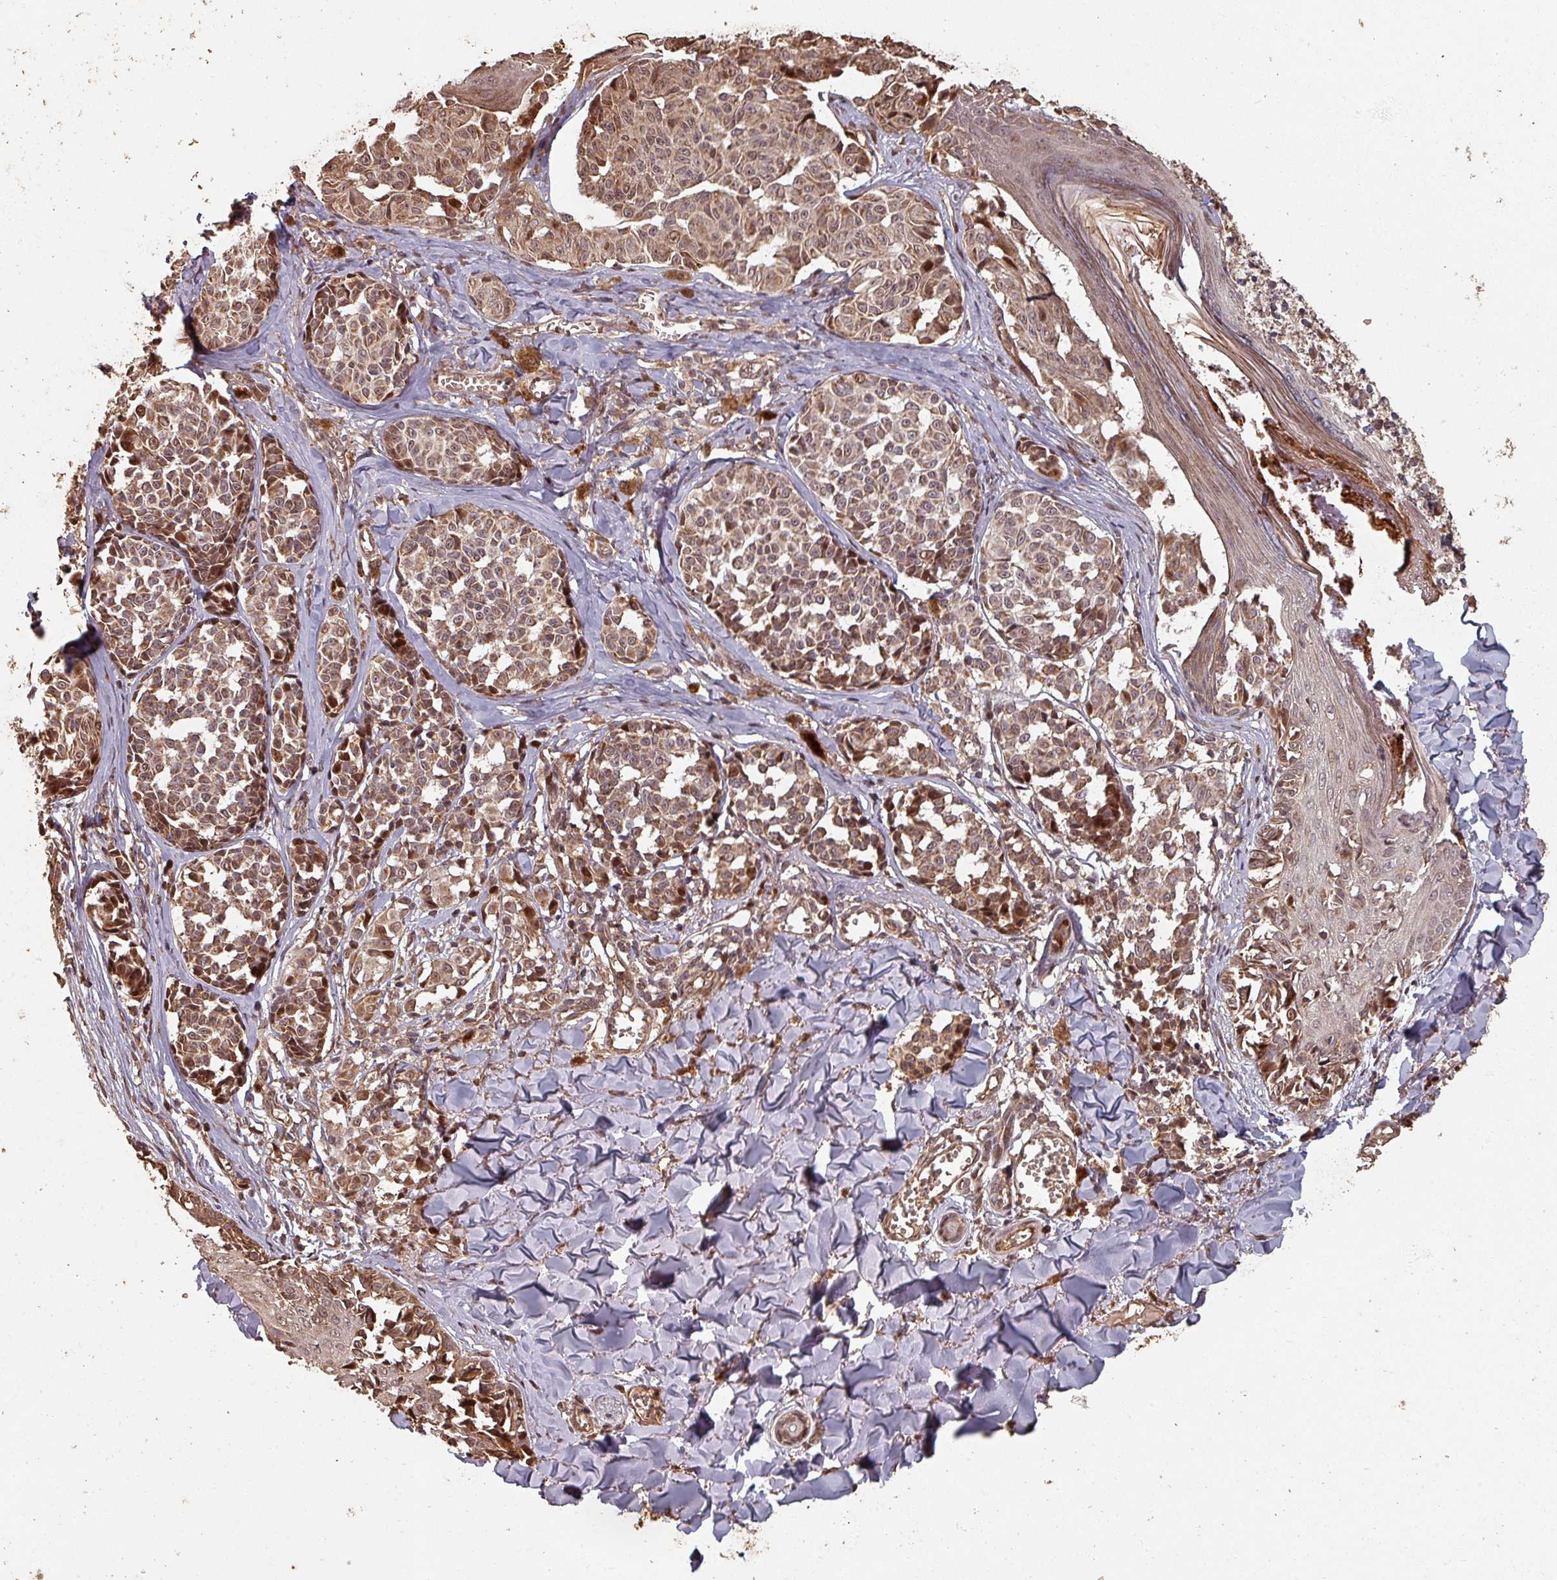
{"staining": {"intensity": "moderate", "quantity": ">75%", "location": "cytoplasmic/membranous,nuclear"}, "tissue": "melanoma", "cell_type": "Tumor cells", "image_type": "cancer", "snomed": [{"axis": "morphology", "description": "Malignant melanoma, NOS"}, {"axis": "topography", "description": "Skin"}], "caption": "Immunohistochemical staining of malignant melanoma displays medium levels of moderate cytoplasmic/membranous and nuclear protein staining in approximately >75% of tumor cells. (DAB (3,3'-diaminobenzidine) = brown stain, brightfield microscopy at high magnification).", "gene": "EID1", "patient": {"sex": "female", "age": 43}}